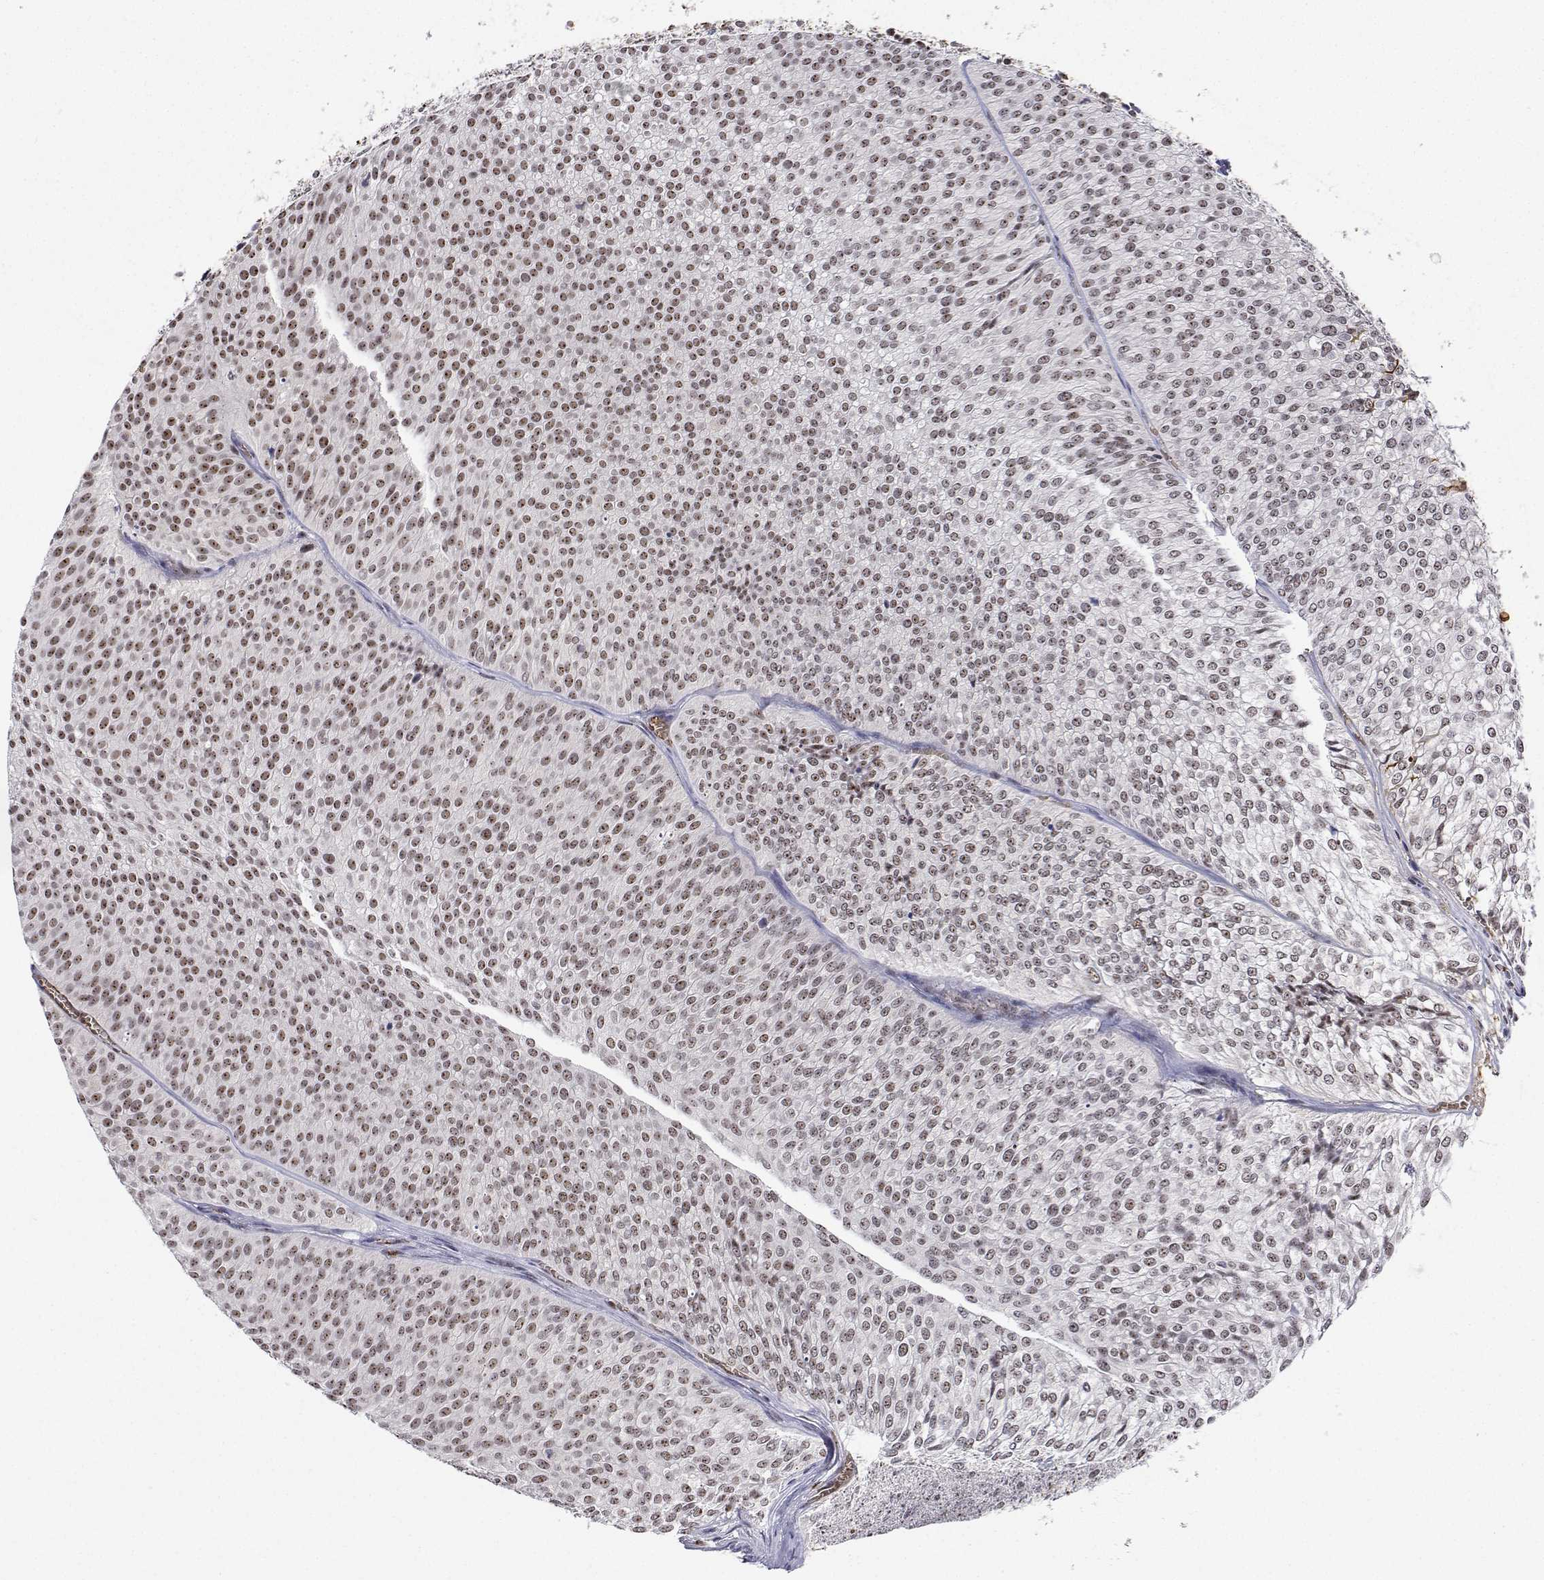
{"staining": {"intensity": "moderate", "quantity": ">75%", "location": "nuclear"}, "tissue": "urothelial cancer", "cell_type": "Tumor cells", "image_type": "cancer", "snomed": [{"axis": "morphology", "description": "Urothelial carcinoma, Low grade"}, {"axis": "topography", "description": "Urinary bladder"}], "caption": "Protein analysis of urothelial cancer tissue shows moderate nuclear expression in approximately >75% of tumor cells. The protein of interest is stained brown, and the nuclei are stained in blue (DAB (3,3'-diaminobenzidine) IHC with brightfield microscopy, high magnification).", "gene": "ADAR", "patient": {"sex": "male", "age": 91}}